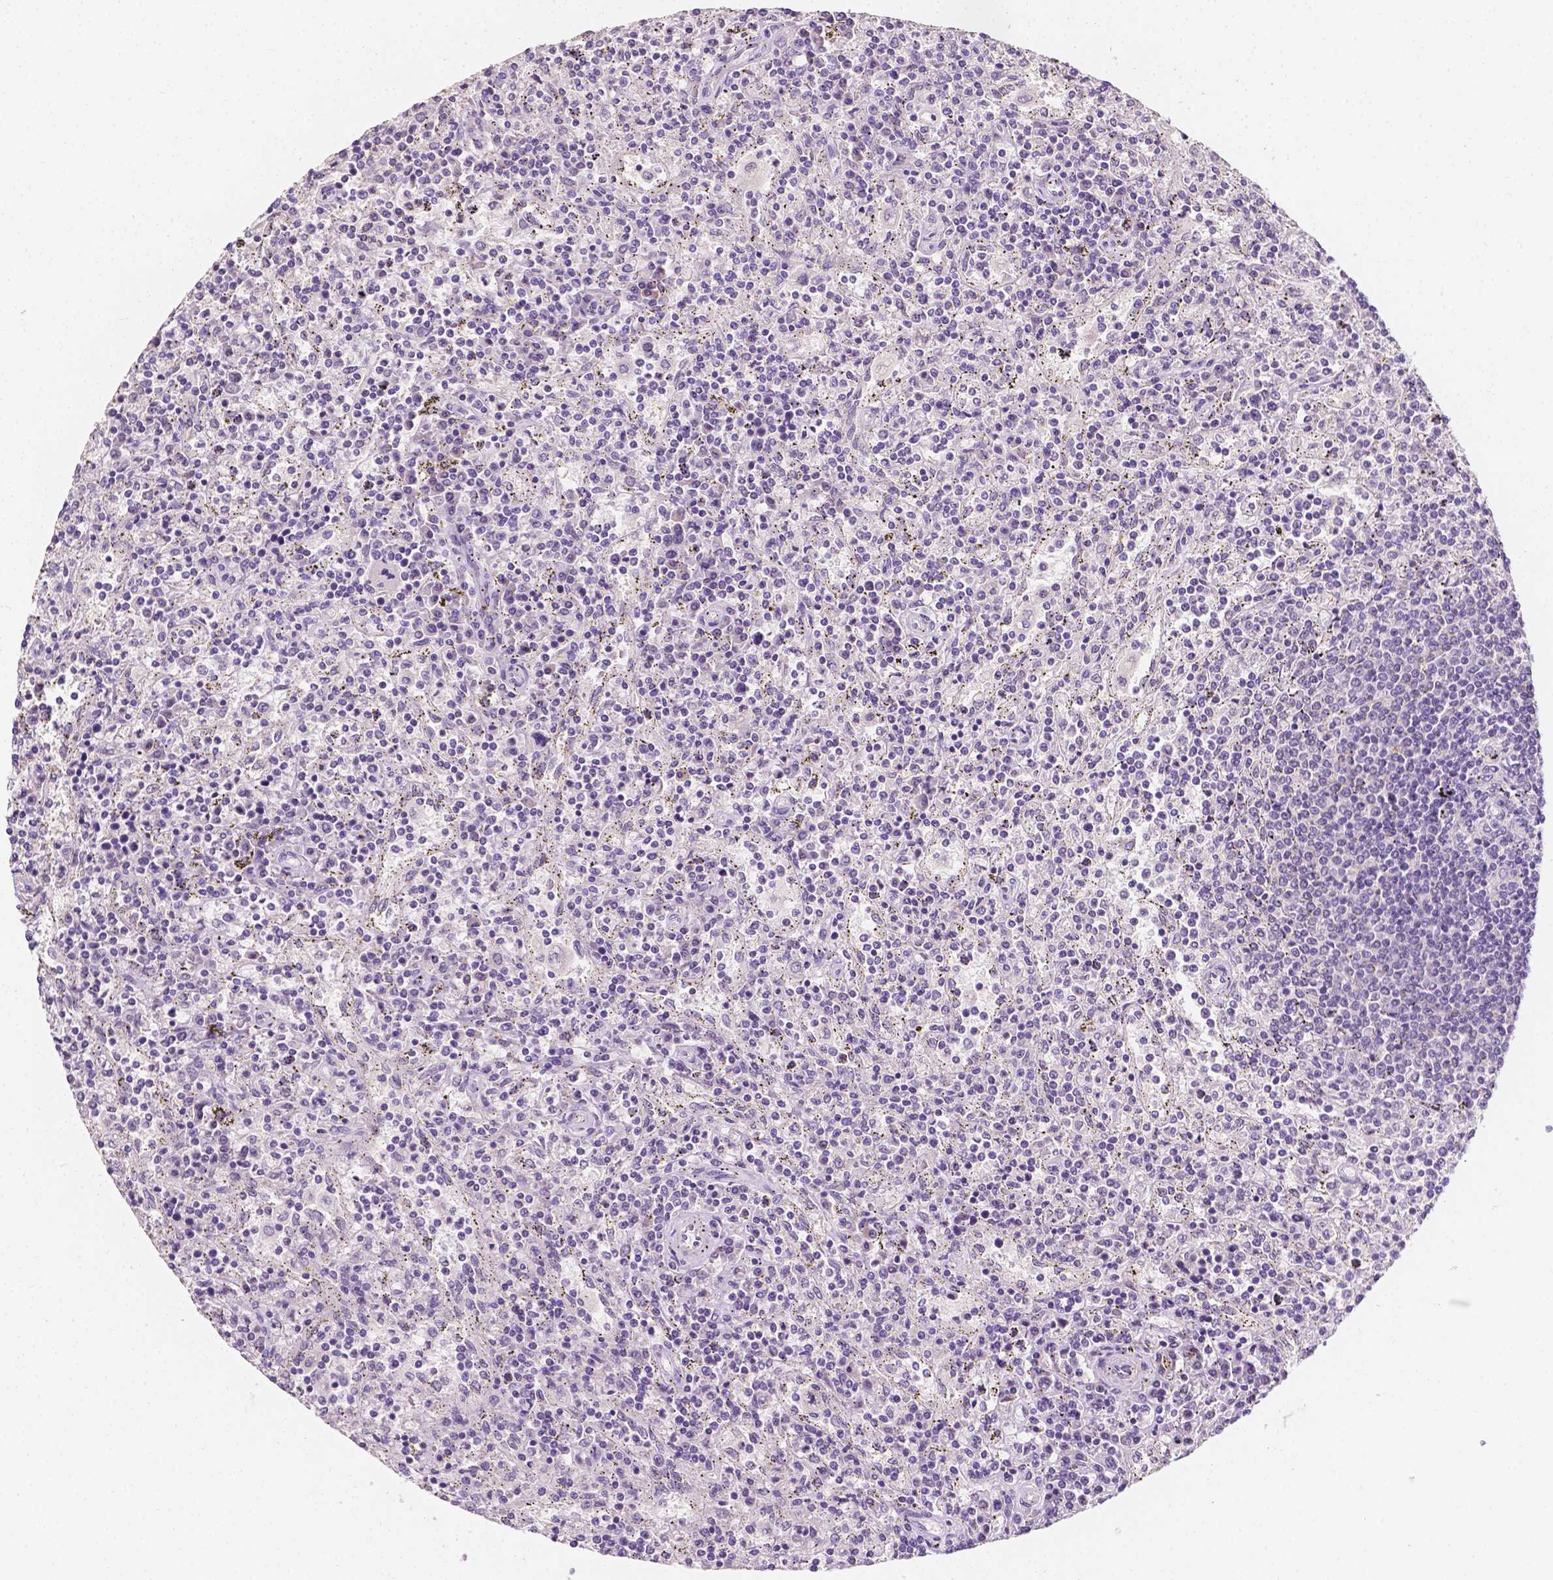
{"staining": {"intensity": "negative", "quantity": "none", "location": "none"}, "tissue": "lymphoma", "cell_type": "Tumor cells", "image_type": "cancer", "snomed": [{"axis": "morphology", "description": "Malignant lymphoma, non-Hodgkin's type, Low grade"}, {"axis": "topography", "description": "Spleen"}], "caption": "Tumor cells show no significant positivity in low-grade malignant lymphoma, non-Hodgkin's type. (DAB IHC with hematoxylin counter stain).", "gene": "TAL1", "patient": {"sex": "male", "age": 62}}